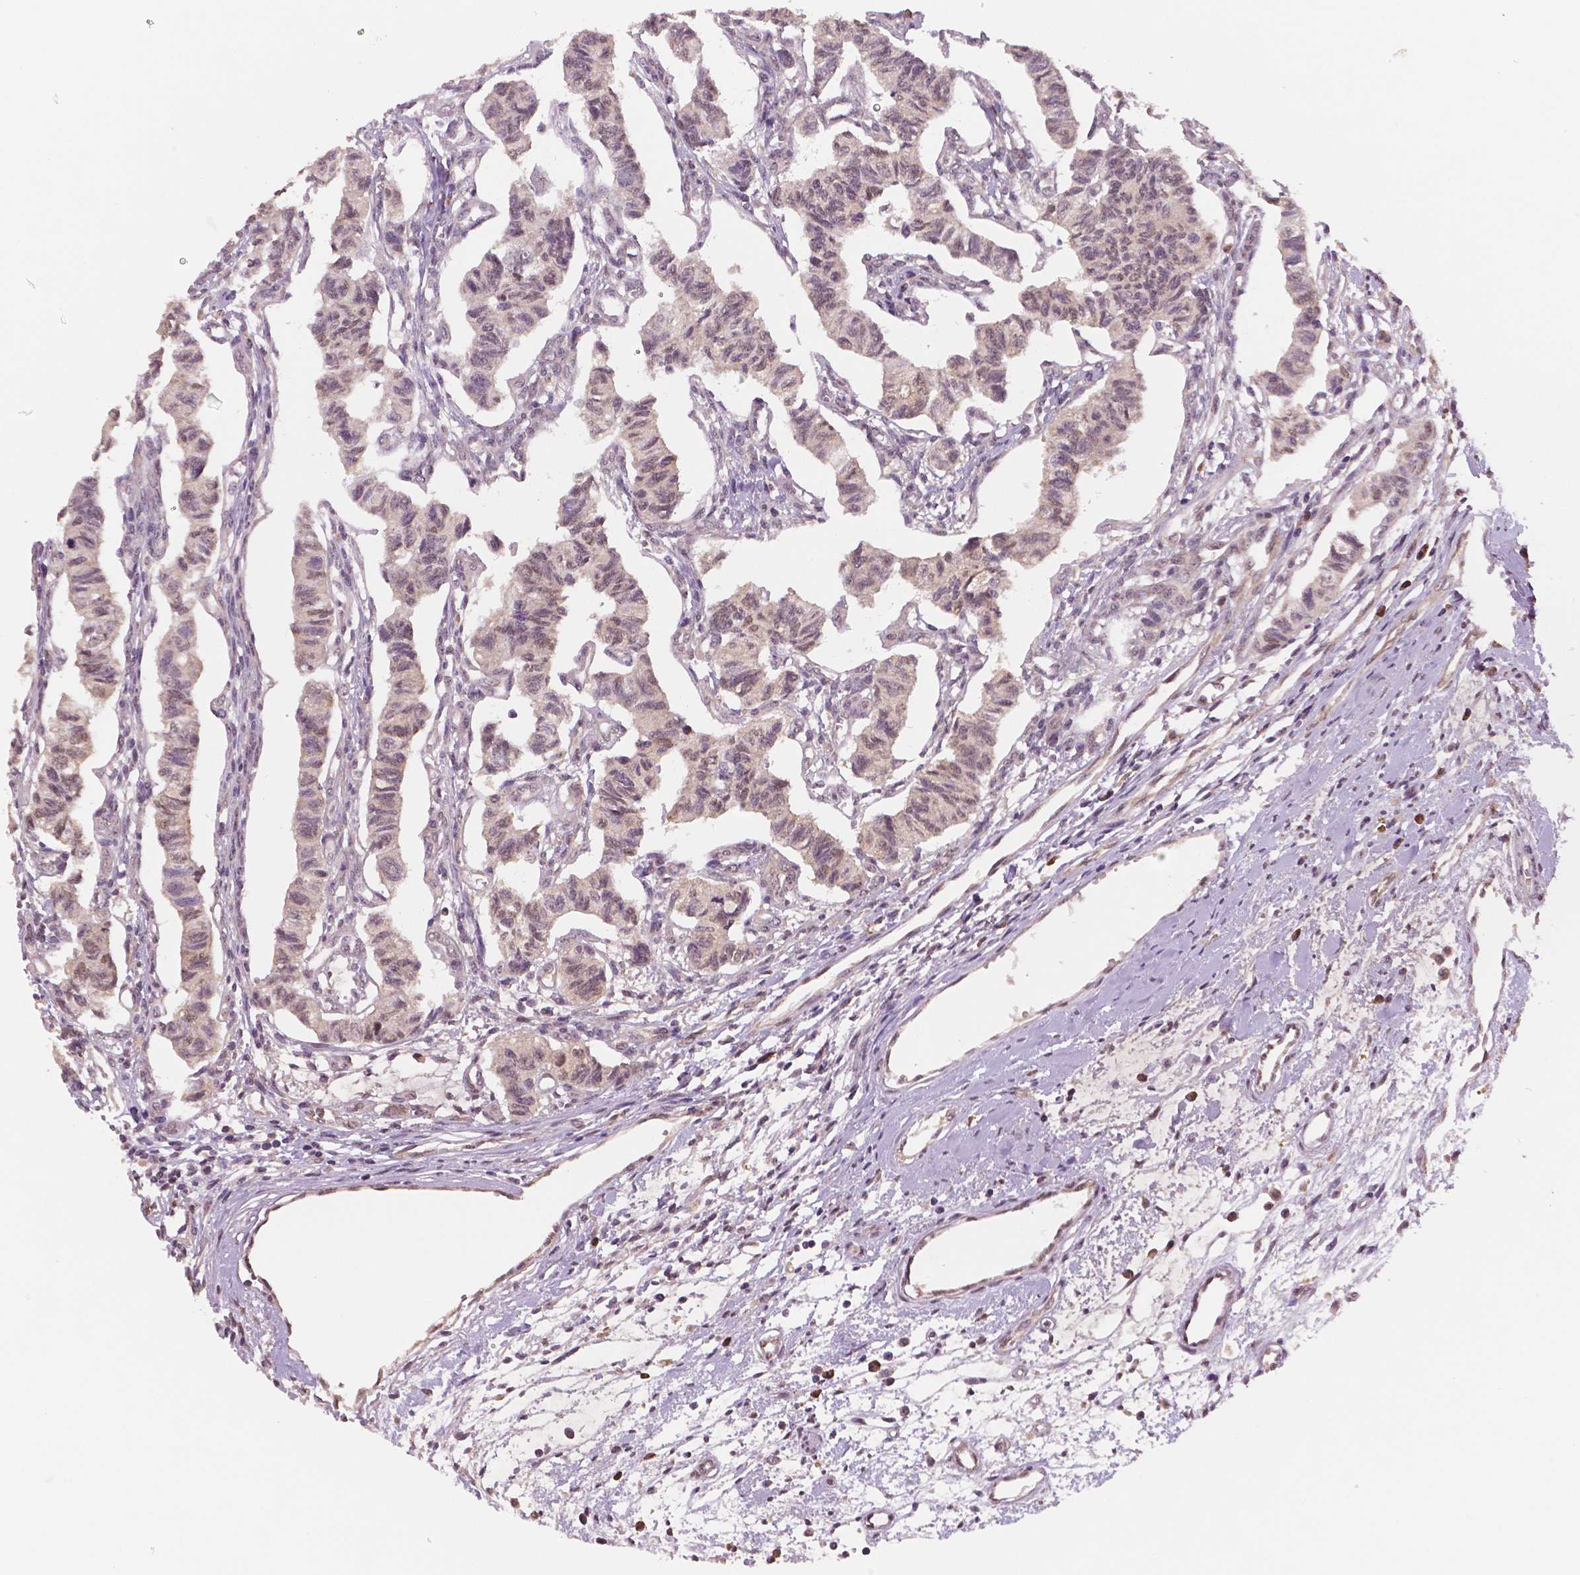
{"staining": {"intensity": "negative", "quantity": "none", "location": "none"}, "tissue": "carcinoid", "cell_type": "Tumor cells", "image_type": "cancer", "snomed": [{"axis": "morphology", "description": "Carcinoid, malignant, NOS"}, {"axis": "topography", "description": "Kidney"}], "caption": "The micrograph displays no significant staining in tumor cells of malignant carcinoid.", "gene": "STAT3", "patient": {"sex": "female", "age": 41}}